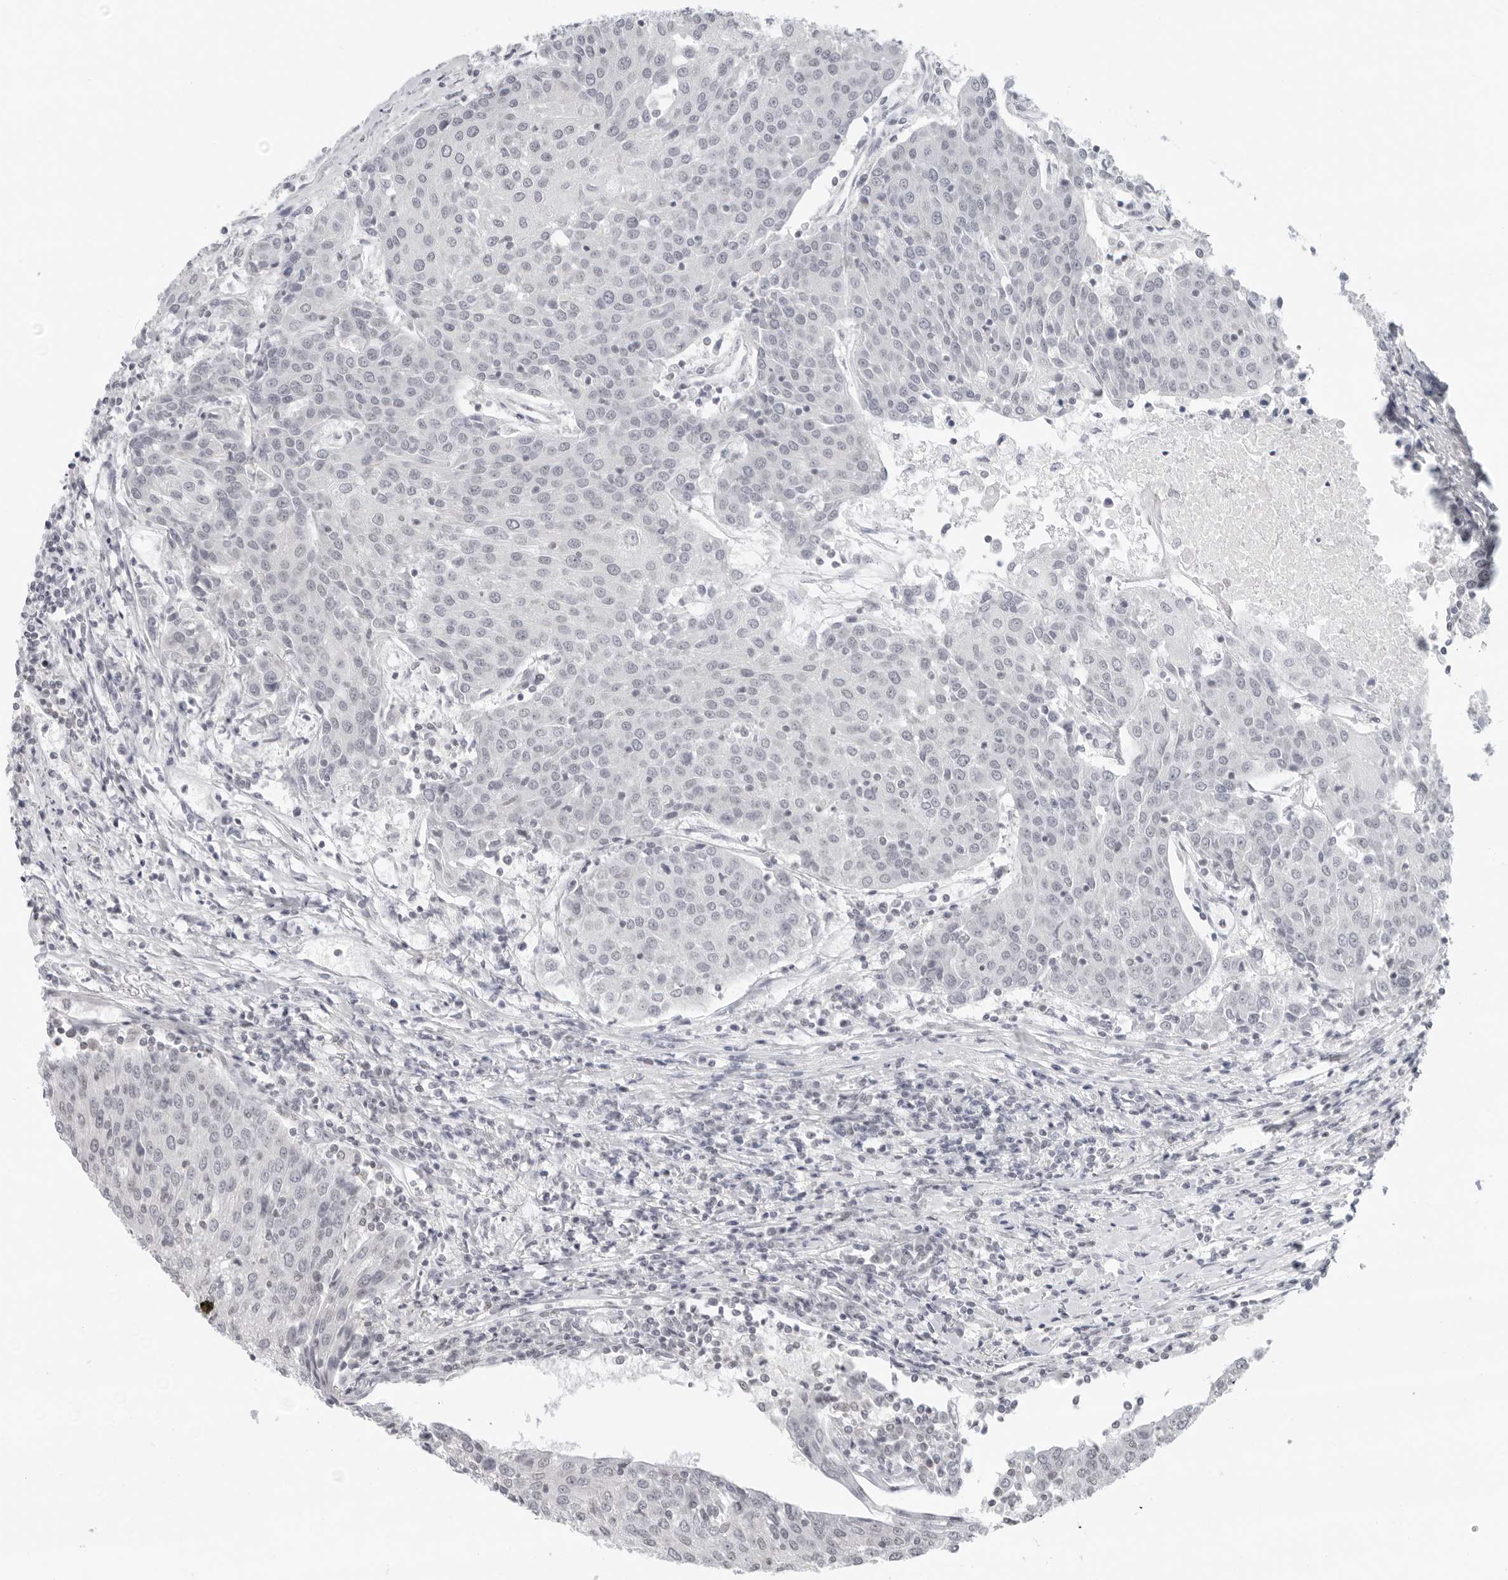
{"staining": {"intensity": "negative", "quantity": "none", "location": "none"}, "tissue": "urothelial cancer", "cell_type": "Tumor cells", "image_type": "cancer", "snomed": [{"axis": "morphology", "description": "Urothelial carcinoma, High grade"}, {"axis": "topography", "description": "Urinary bladder"}], "caption": "Tumor cells are negative for brown protein staining in urothelial cancer. The staining was performed using DAB (3,3'-diaminobenzidine) to visualize the protein expression in brown, while the nuclei were stained in blue with hematoxylin (Magnification: 20x).", "gene": "FLG2", "patient": {"sex": "female", "age": 85}}